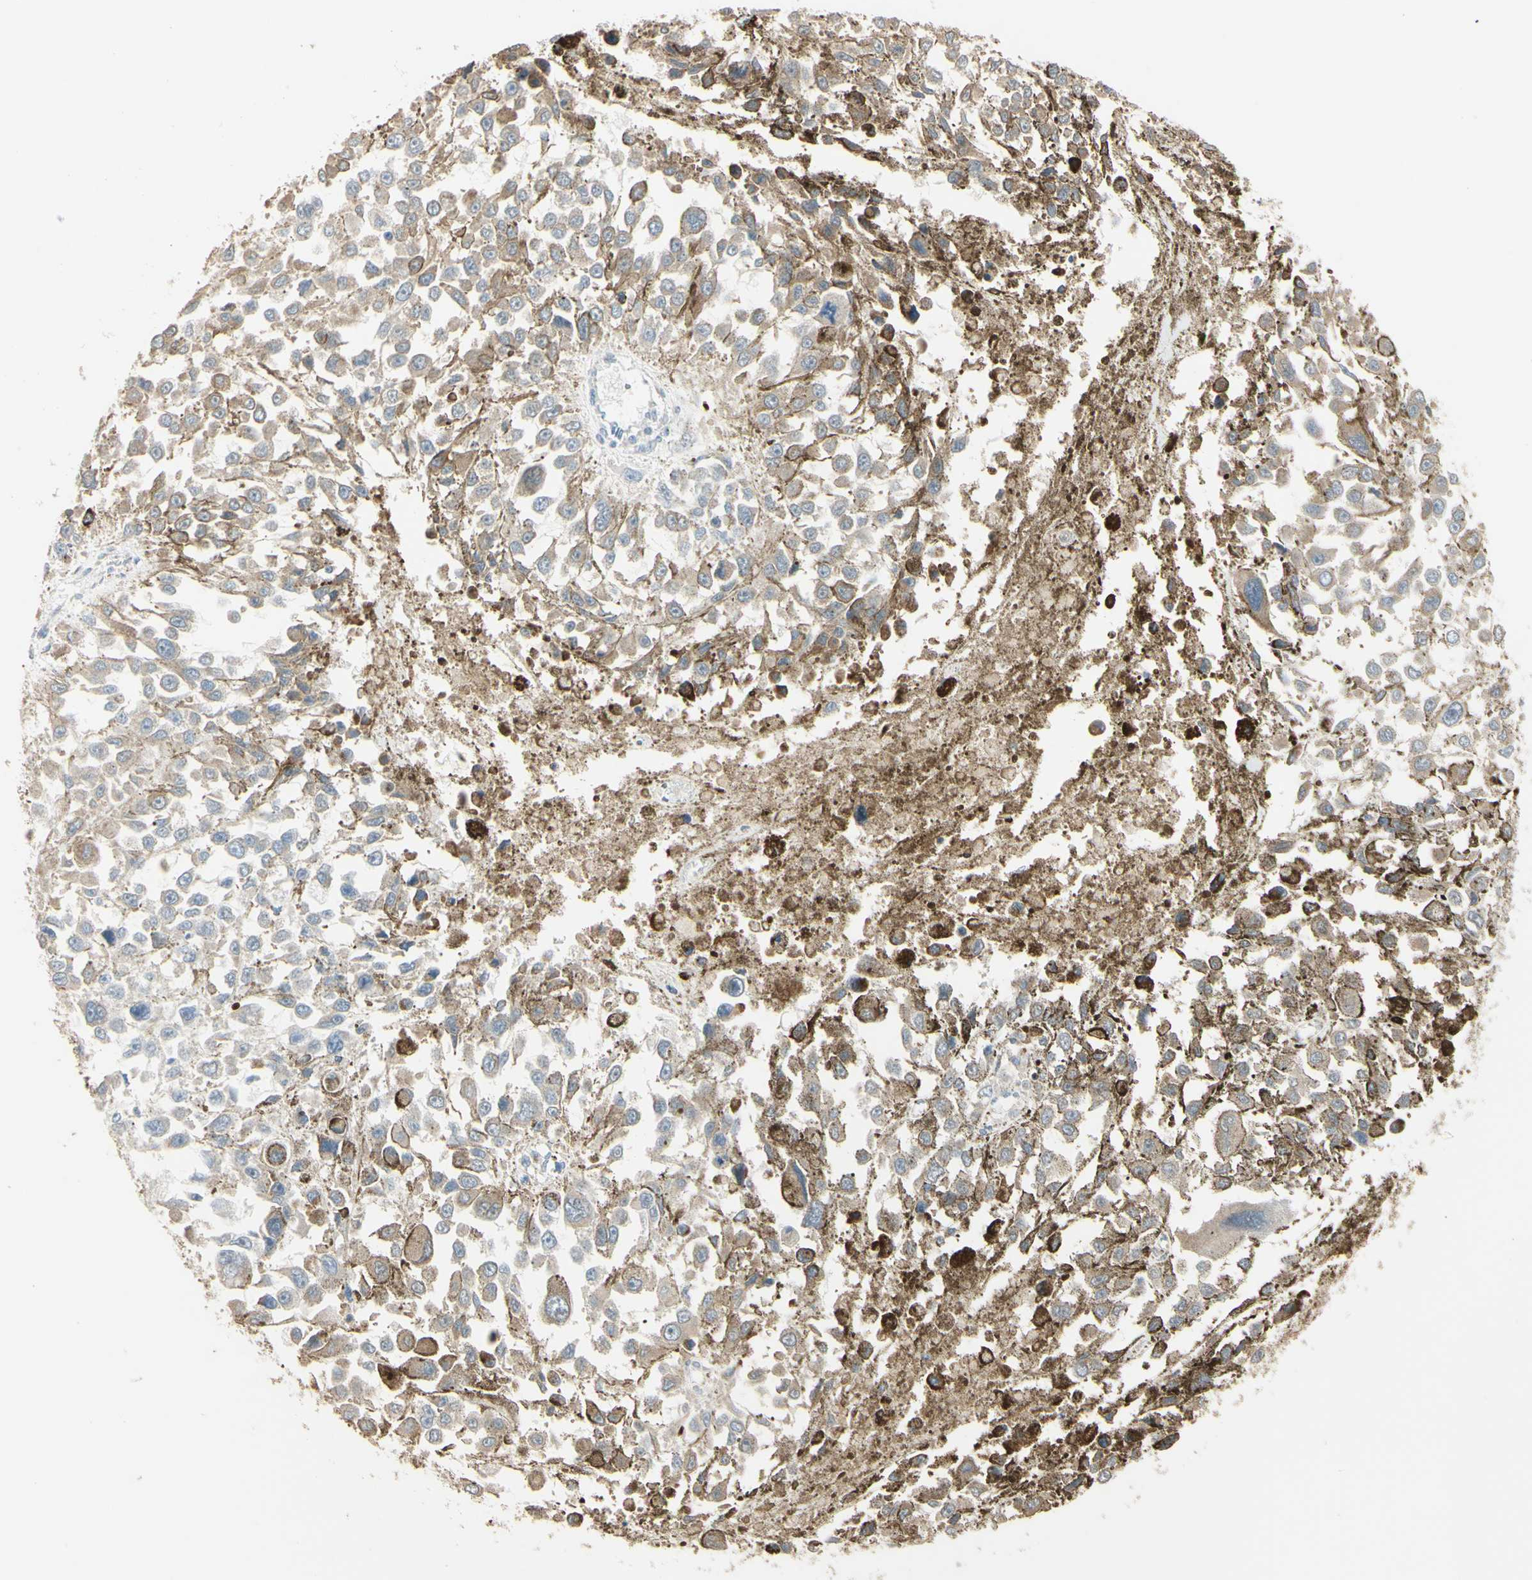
{"staining": {"intensity": "weak", "quantity": ">75%", "location": "cytoplasmic/membranous"}, "tissue": "melanoma", "cell_type": "Tumor cells", "image_type": "cancer", "snomed": [{"axis": "morphology", "description": "Malignant melanoma, Metastatic site"}, {"axis": "topography", "description": "Lymph node"}], "caption": "Human melanoma stained with a protein marker exhibits weak staining in tumor cells.", "gene": "ANGPTL1", "patient": {"sex": "male", "age": 59}}